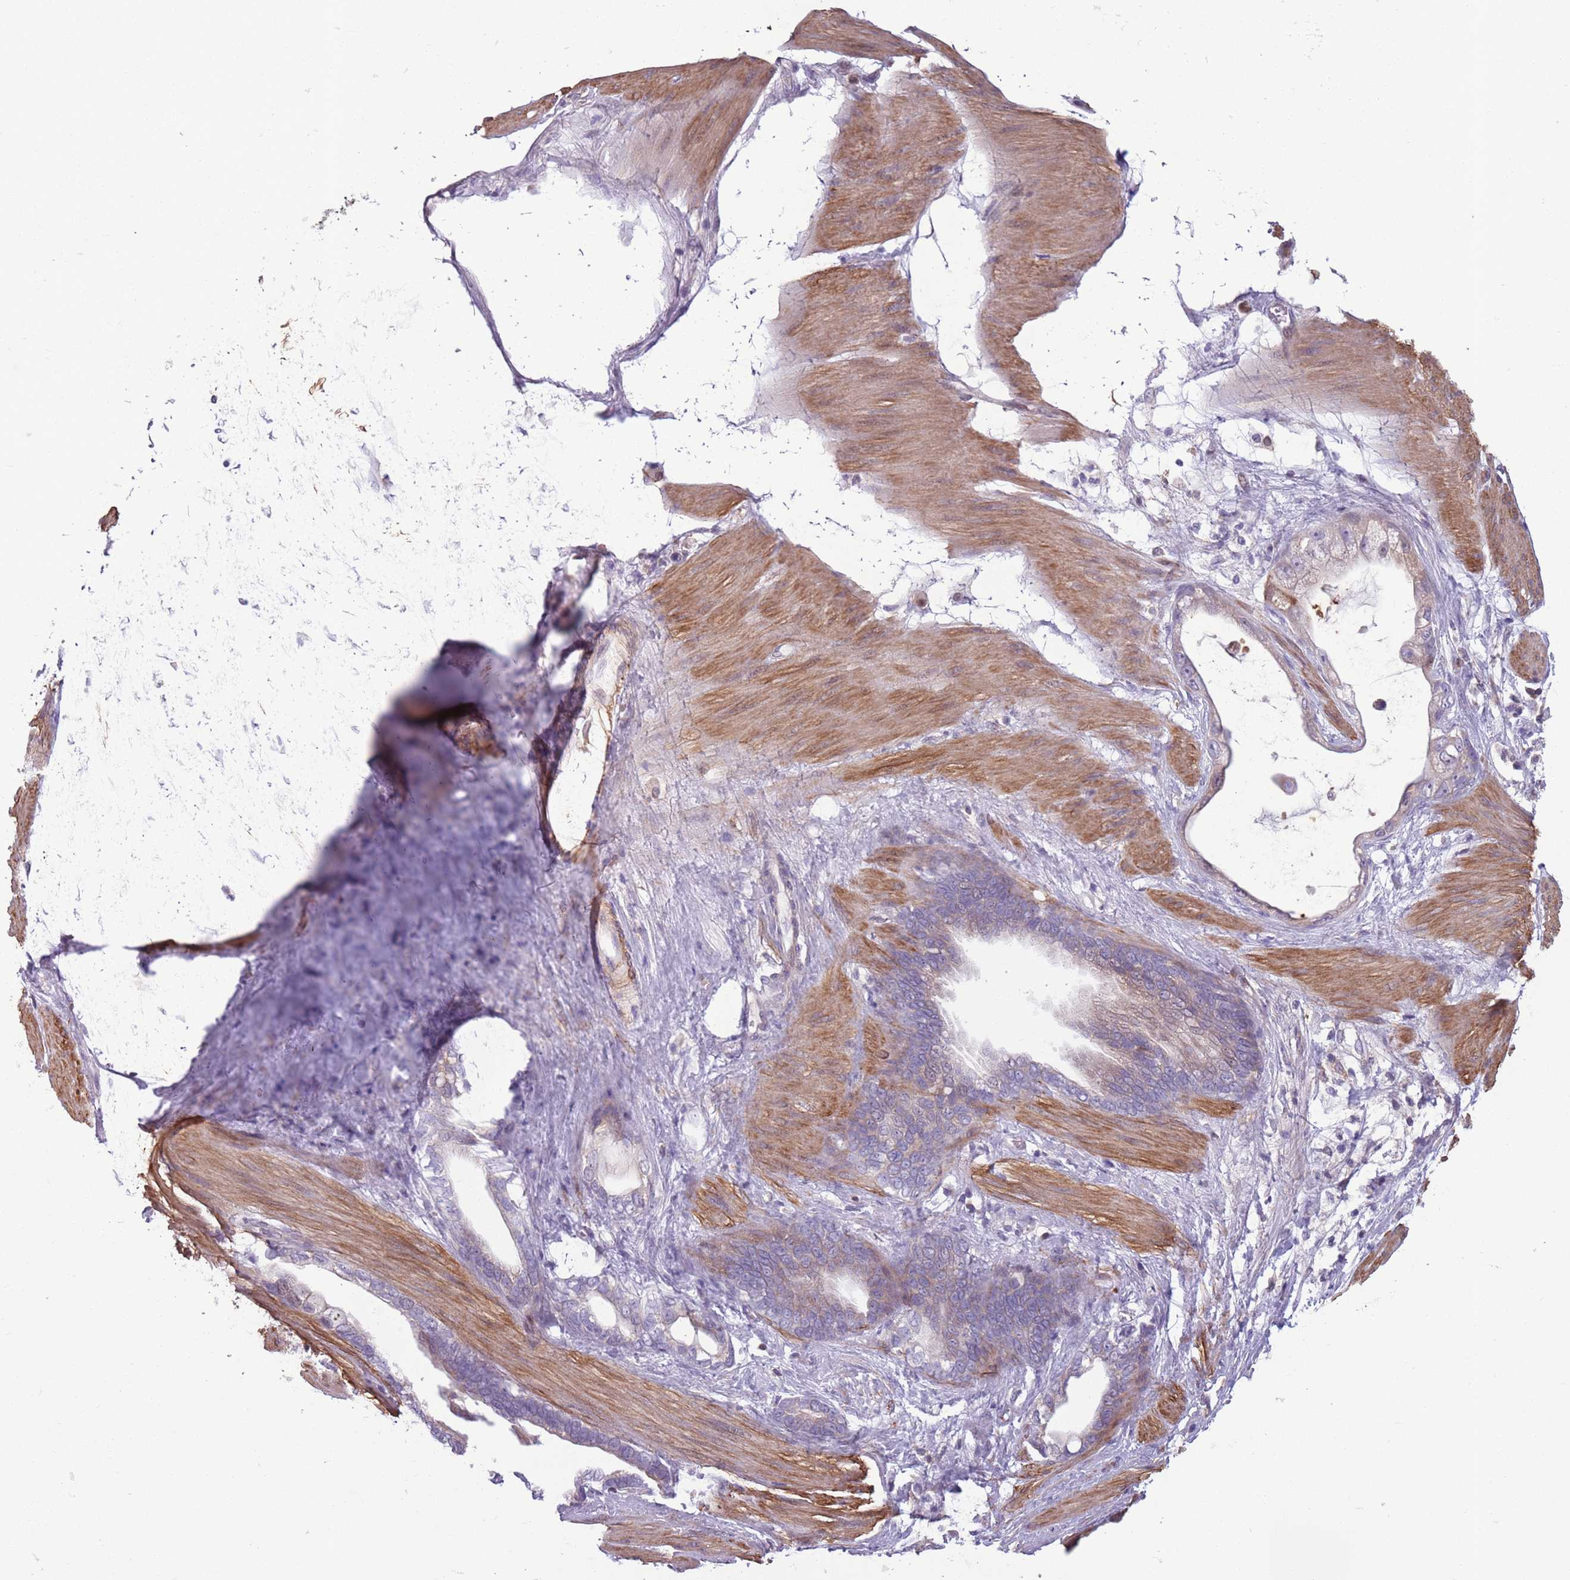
{"staining": {"intensity": "negative", "quantity": "none", "location": "none"}, "tissue": "stomach cancer", "cell_type": "Tumor cells", "image_type": "cancer", "snomed": [{"axis": "morphology", "description": "Adenocarcinoma, NOS"}, {"axis": "topography", "description": "Stomach"}], "caption": "The immunohistochemistry photomicrograph has no significant expression in tumor cells of stomach adenocarcinoma tissue.", "gene": "JAML", "patient": {"sex": "male", "age": 55}}